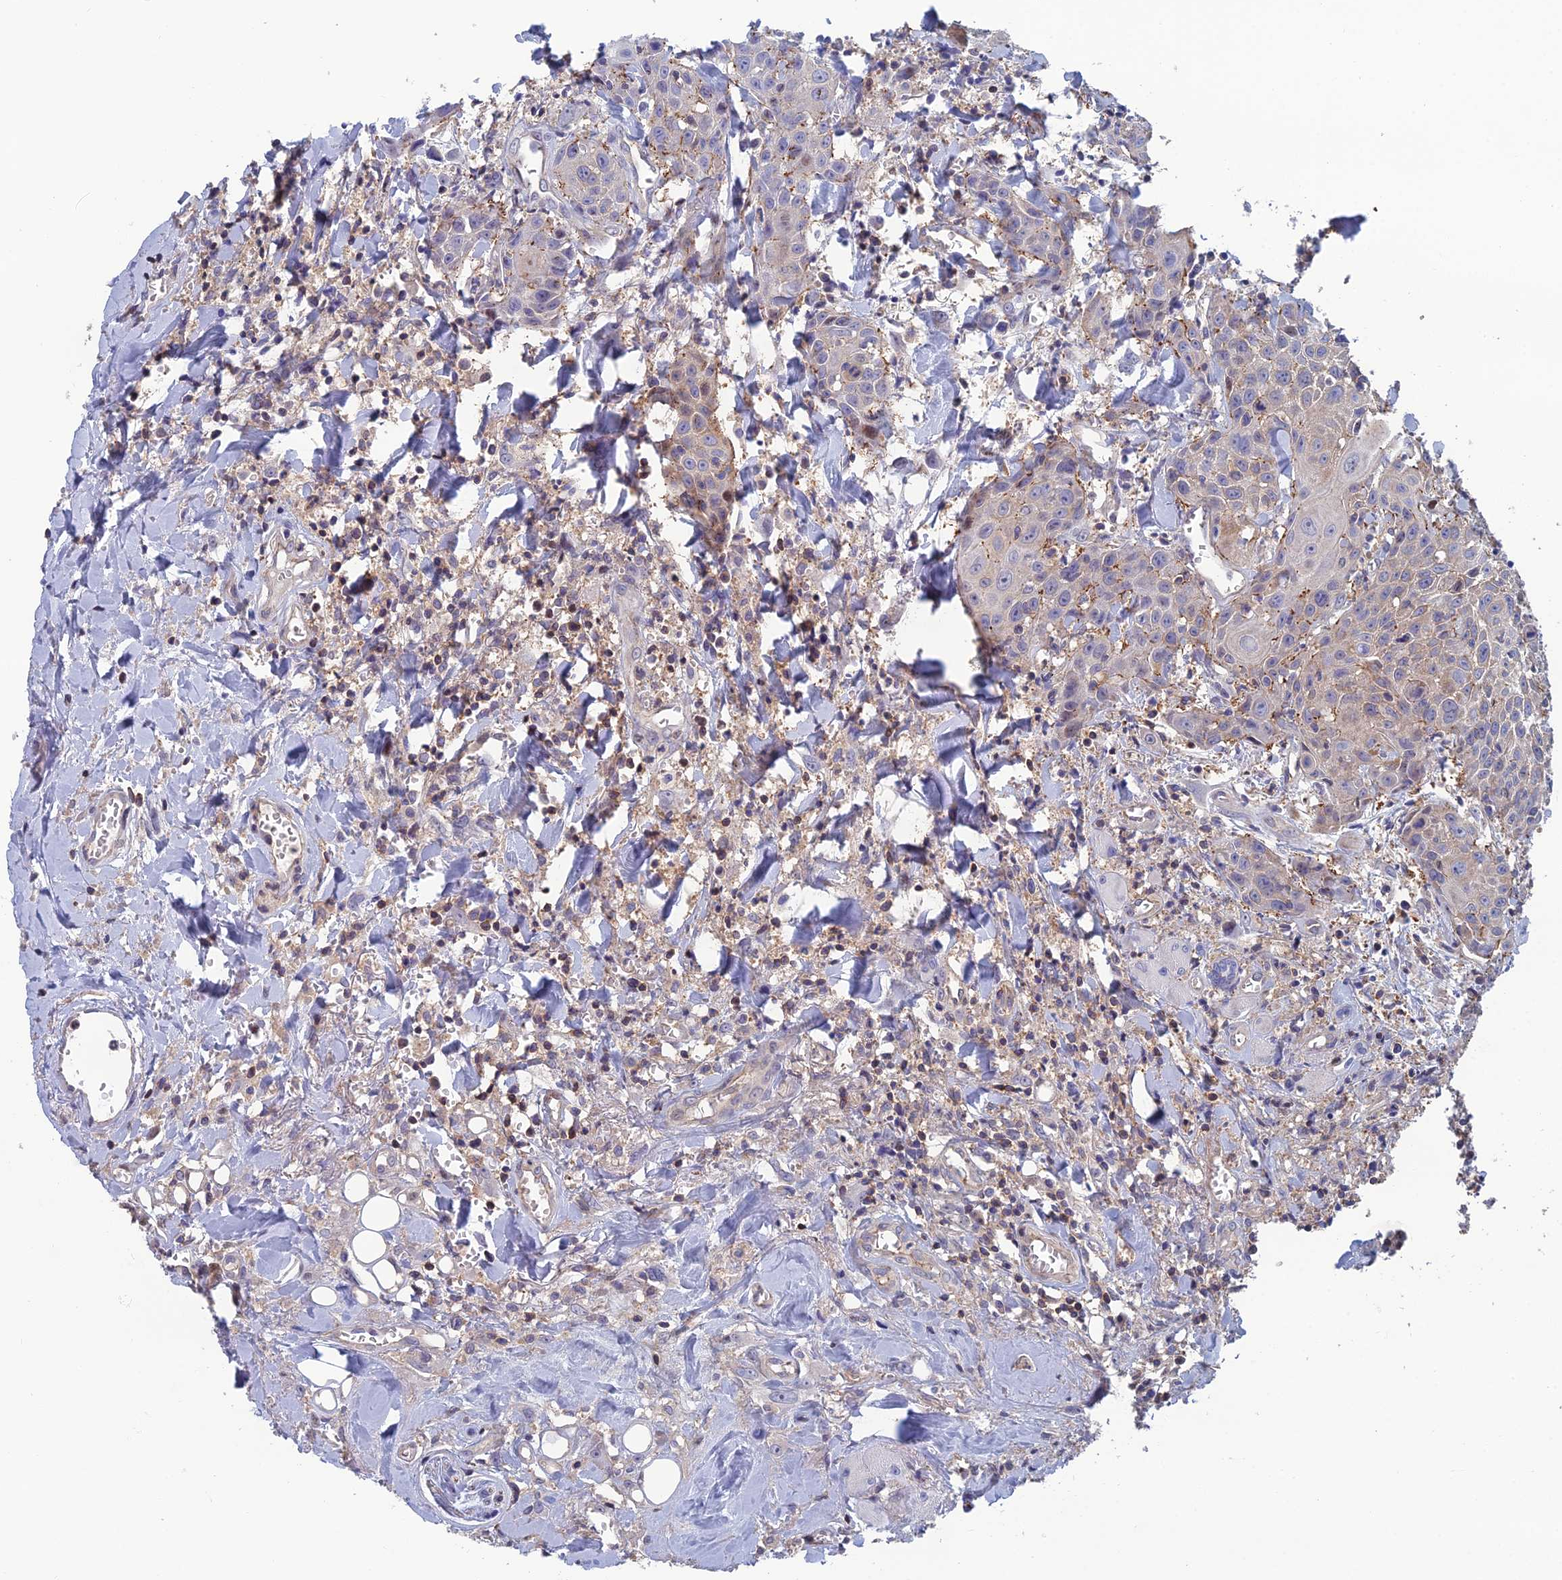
{"staining": {"intensity": "weak", "quantity": "25%-75%", "location": "cytoplasmic/membranous"}, "tissue": "head and neck cancer", "cell_type": "Tumor cells", "image_type": "cancer", "snomed": [{"axis": "morphology", "description": "Squamous cell carcinoma, NOS"}, {"axis": "topography", "description": "Oral tissue"}, {"axis": "topography", "description": "Head-Neck"}], "caption": "High-magnification brightfield microscopy of head and neck cancer (squamous cell carcinoma) stained with DAB (brown) and counterstained with hematoxylin (blue). tumor cells exhibit weak cytoplasmic/membranous expression is appreciated in approximately25%-75% of cells.", "gene": "C15orf62", "patient": {"sex": "female", "age": 82}}